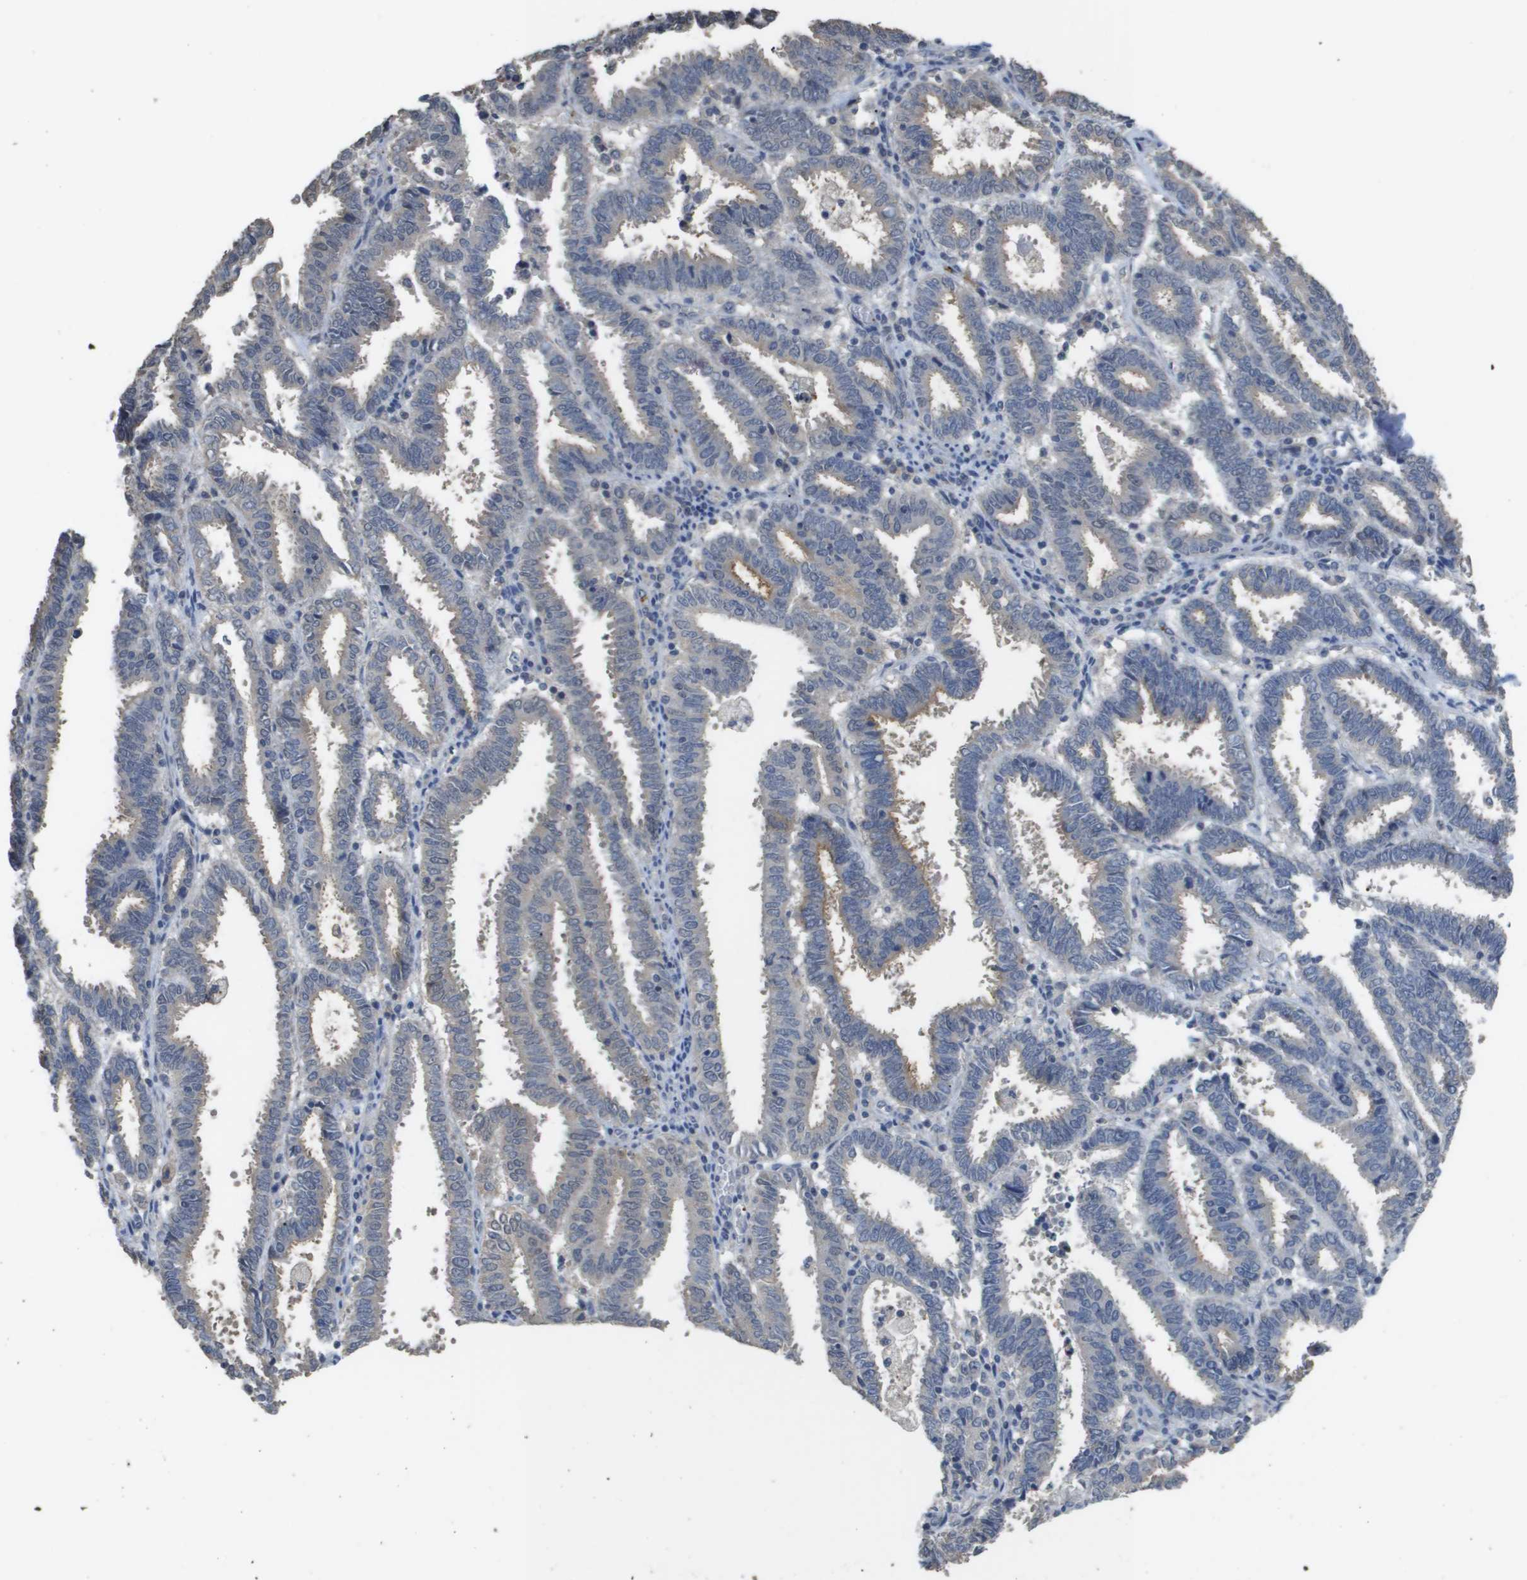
{"staining": {"intensity": "negative", "quantity": "none", "location": "none"}, "tissue": "endometrial cancer", "cell_type": "Tumor cells", "image_type": "cancer", "snomed": [{"axis": "morphology", "description": "Adenocarcinoma, NOS"}, {"axis": "topography", "description": "Uterus"}], "caption": "Protein analysis of endometrial cancer (adenocarcinoma) shows no significant staining in tumor cells.", "gene": "RAB27B", "patient": {"sex": "female", "age": 83}}